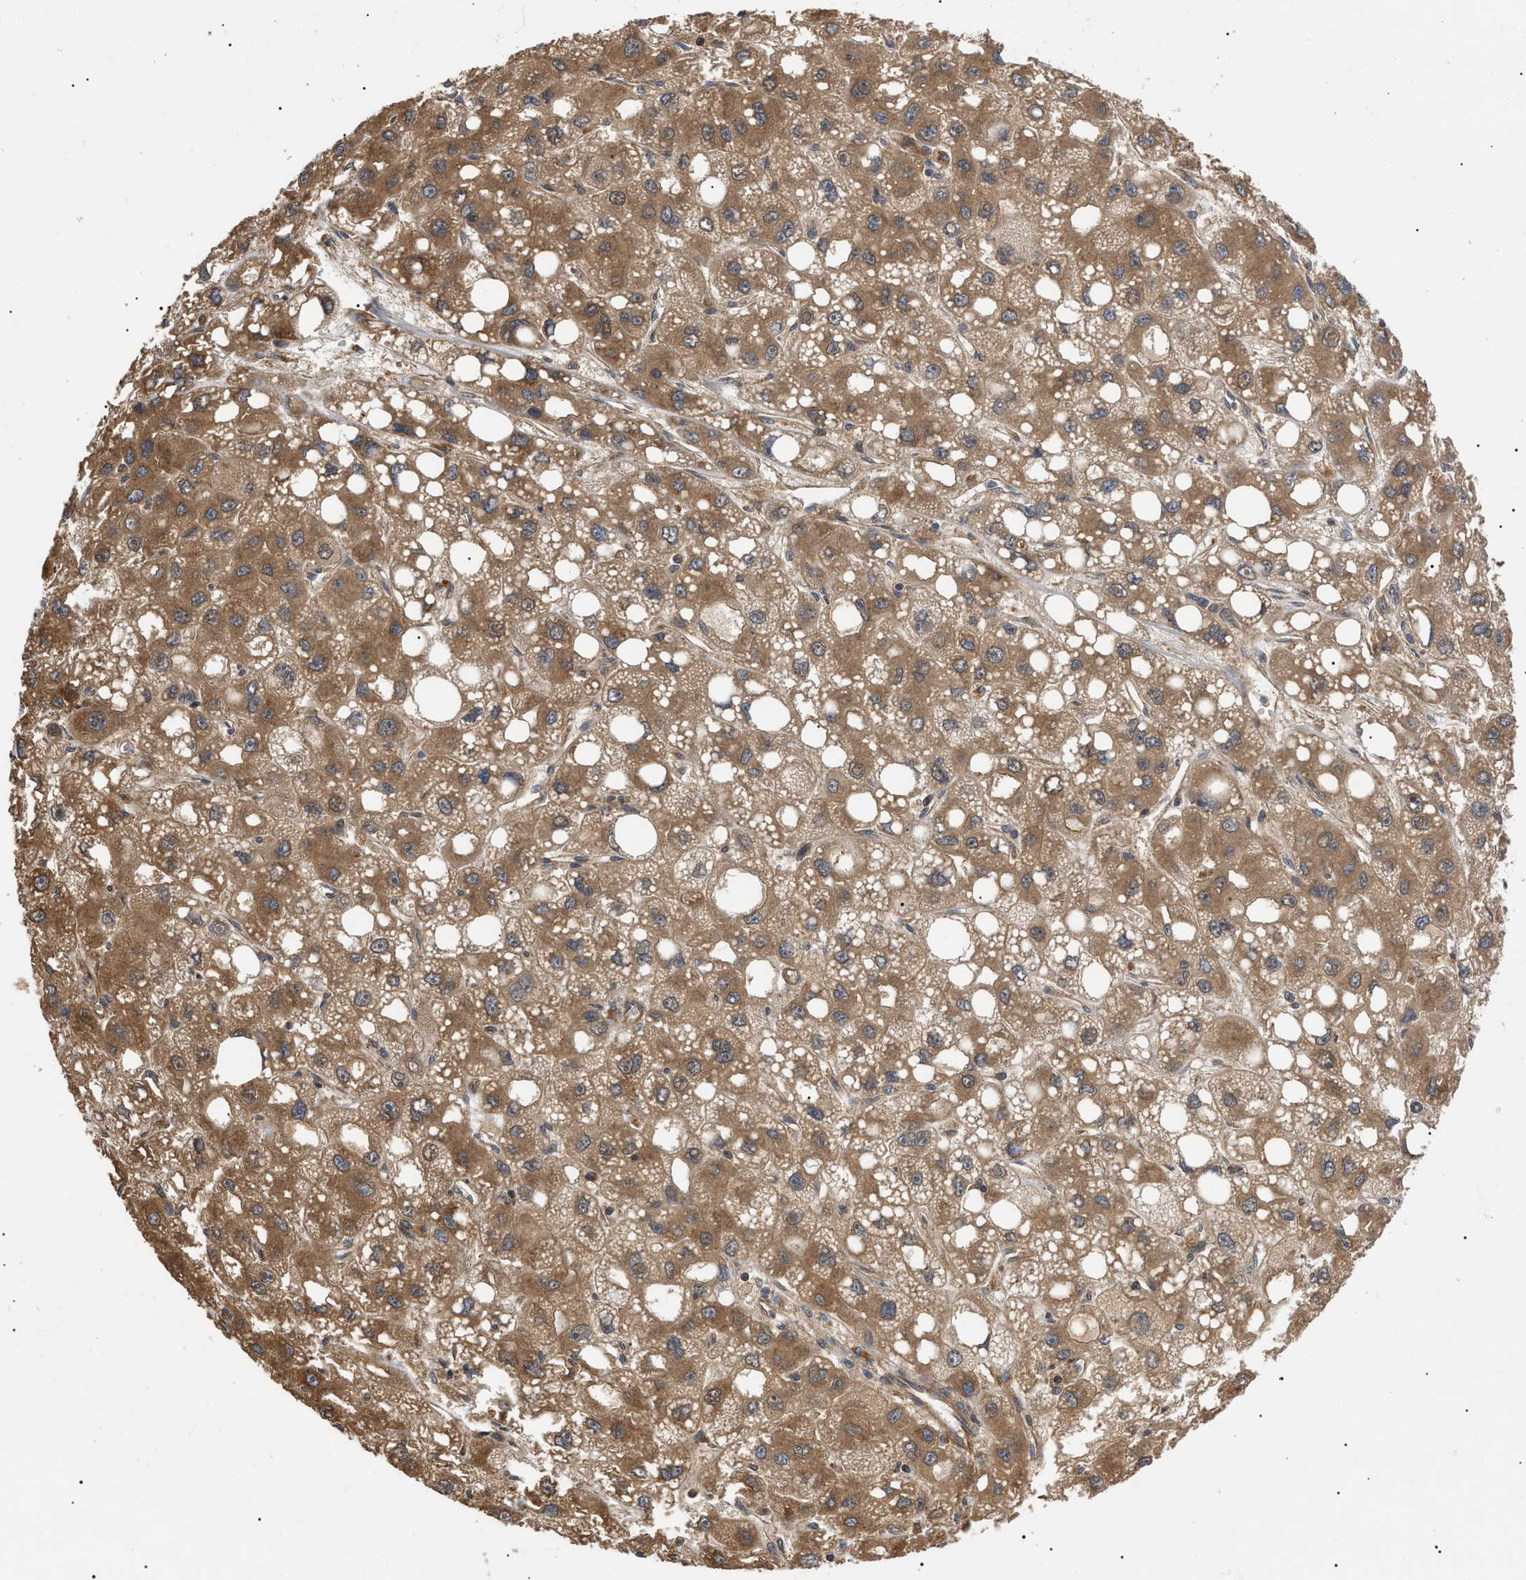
{"staining": {"intensity": "moderate", "quantity": ">75%", "location": "cytoplasmic/membranous,nuclear"}, "tissue": "liver cancer", "cell_type": "Tumor cells", "image_type": "cancer", "snomed": [{"axis": "morphology", "description": "Carcinoma, Hepatocellular, NOS"}, {"axis": "topography", "description": "Liver"}], "caption": "Immunohistochemistry (IHC) photomicrograph of neoplastic tissue: human liver cancer (hepatocellular carcinoma) stained using immunohistochemistry (IHC) demonstrates medium levels of moderate protein expression localized specifically in the cytoplasmic/membranous and nuclear of tumor cells, appearing as a cytoplasmic/membranous and nuclear brown color.", "gene": "ASTL", "patient": {"sex": "male", "age": 55}}